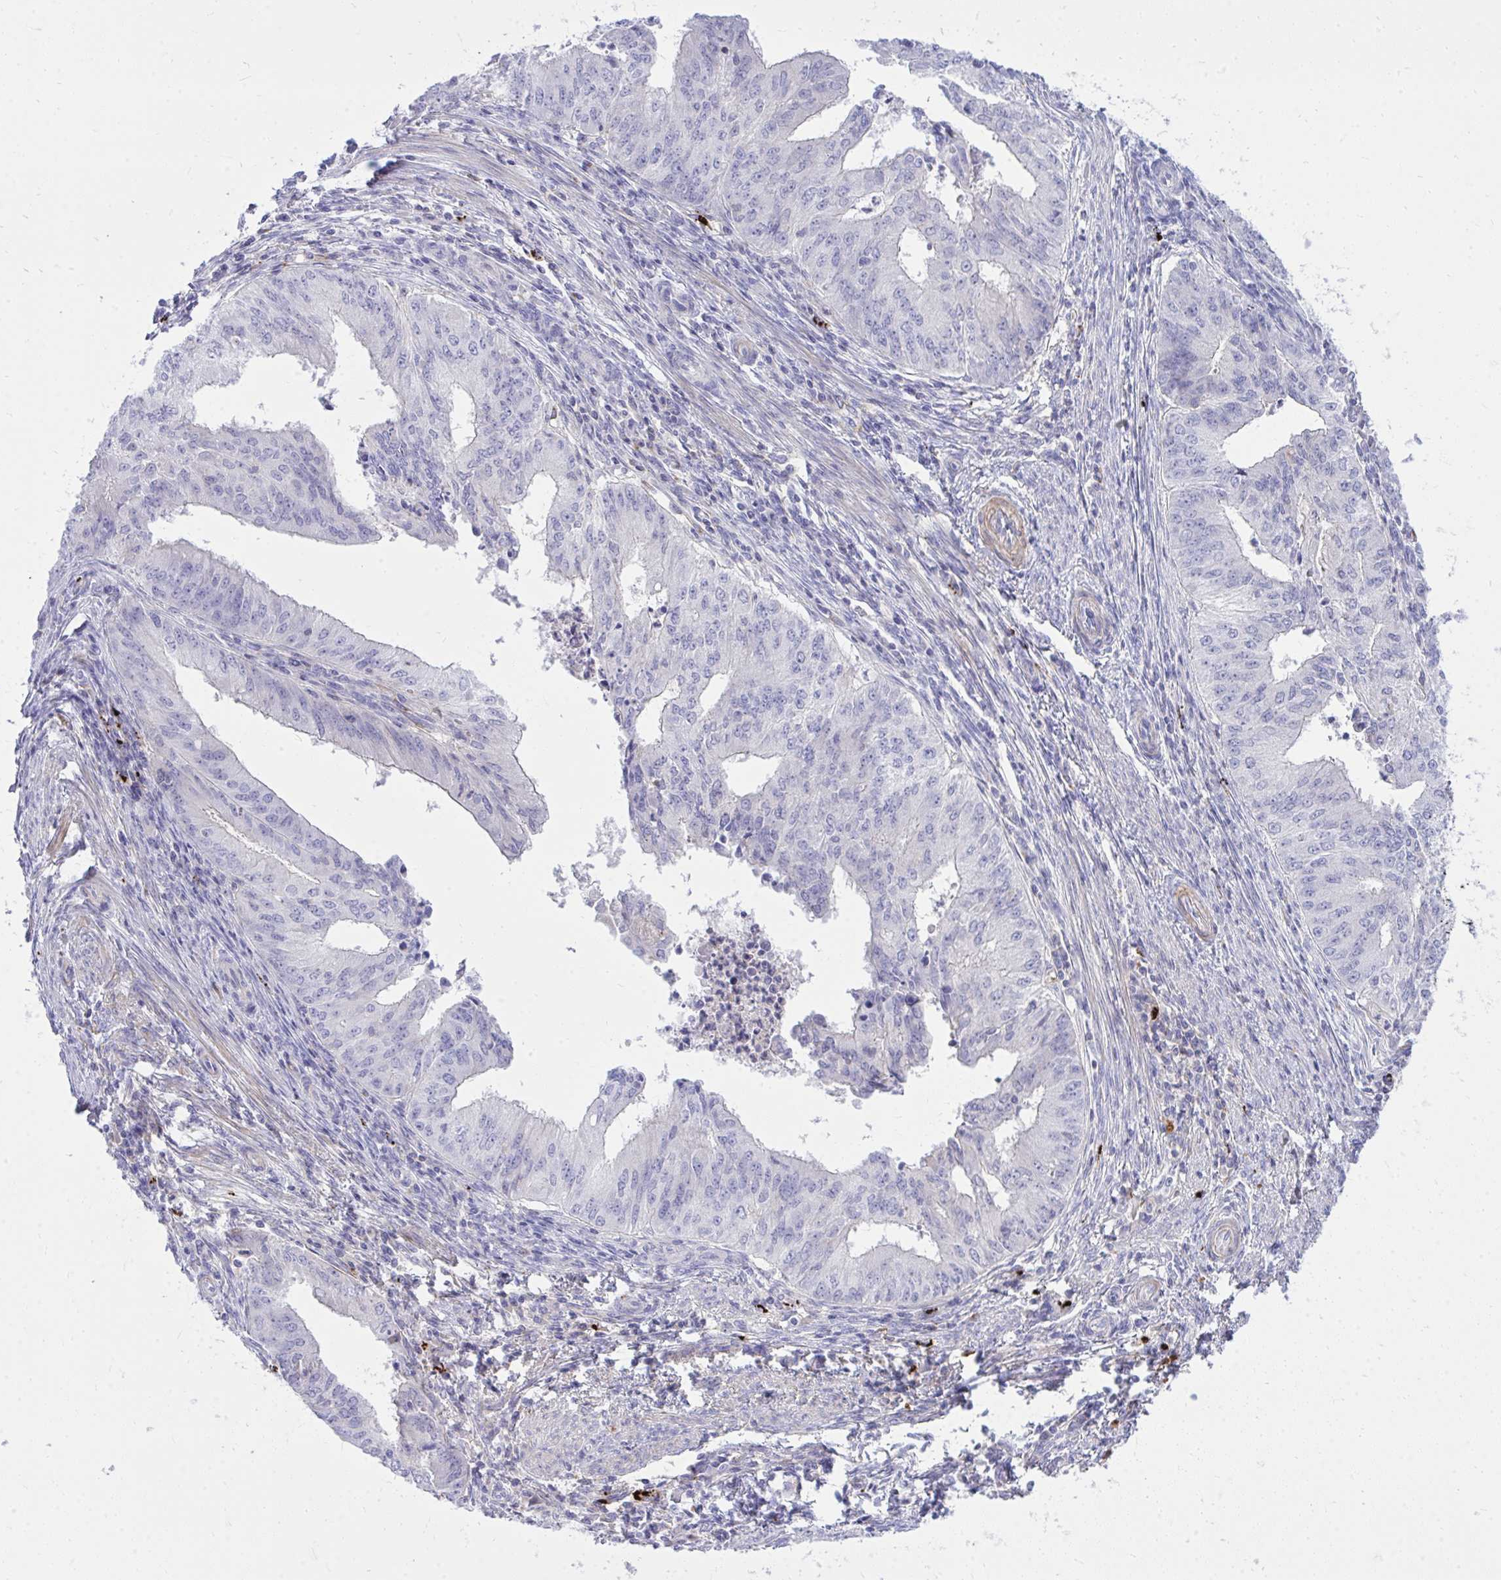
{"staining": {"intensity": "negative", "quantity": "none", "location": "none"}, "tissue": "endometrial cancer", "cell_type": "Tumor cells", "image_type": "cancer", "snomed": [{"axis": "morphology", "description": "Adenocarcinoma, NOS"}, {"axis": "topography", "description": "Endometrium"}], "caption": "Immunohistochemistry micrograph of human endometrial cancer (adenocarcinoma) stained for a protein (brown), which shows no expression in tumor cells.", "gene": "TP53I11", "patient": {"sex": "female", "age": 50}}